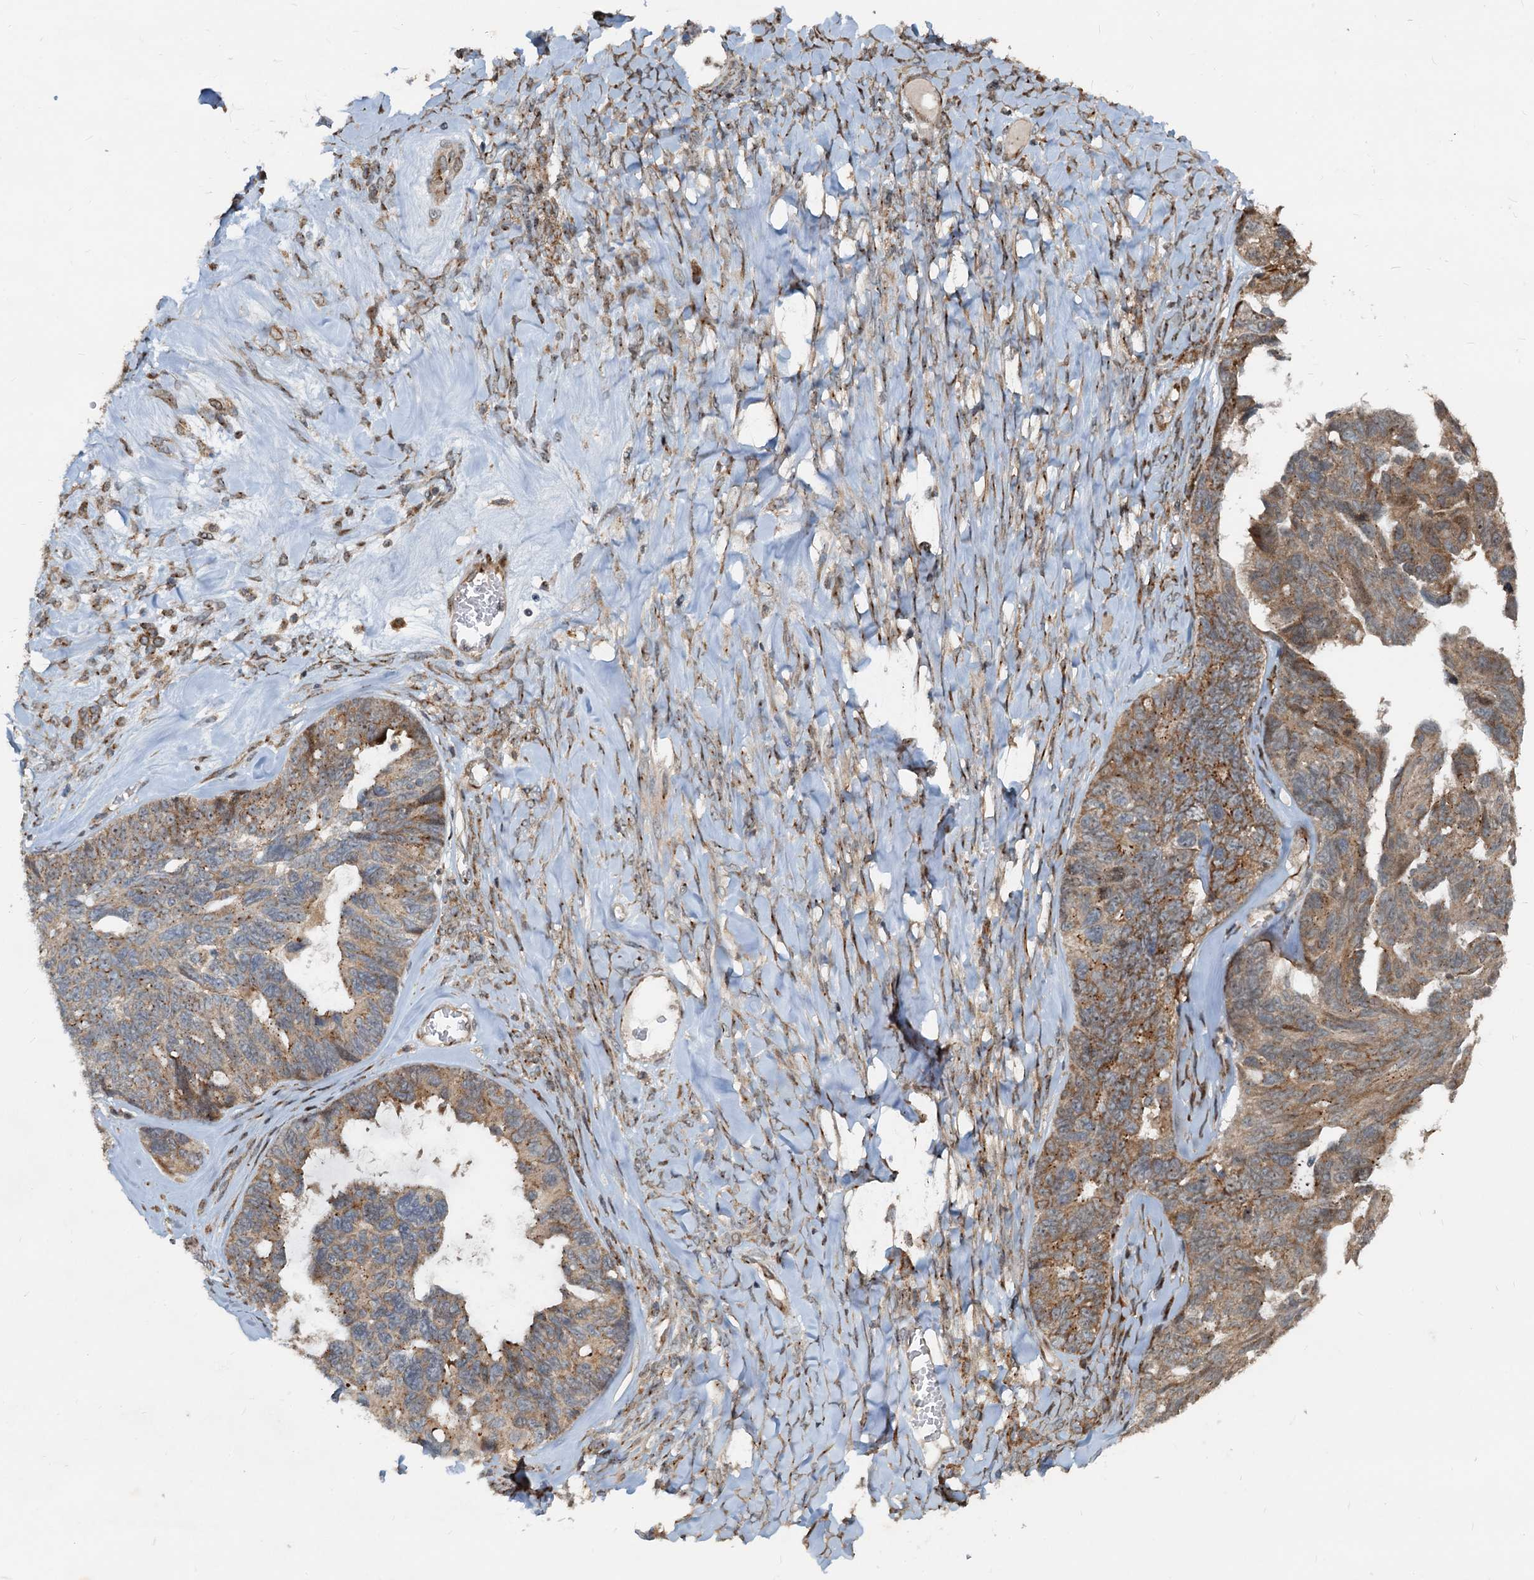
{"staining": {"intensity": "moderate", "quantity": ">75%", "location": "cytoplasmic/membranous"}, "tissue": "ovarian cancer", "cell_type": "Tumor cells", "image_type": "cancer", "snomed": [{"axis": "morphology", "description": "Cystadenocarcinoma, serous, NOS"}, {"axis": "topography", "description": "Ovary"}], "caption": "A high-resolution image shows IHC staining of ovarian serous cystadenocarcinoma, which exhibits moderate cytoplasmic/membranous positivity in about >75% of tumor cells.", "gene": "CEP68", "patient": {"sex": "female", "age": 79}}